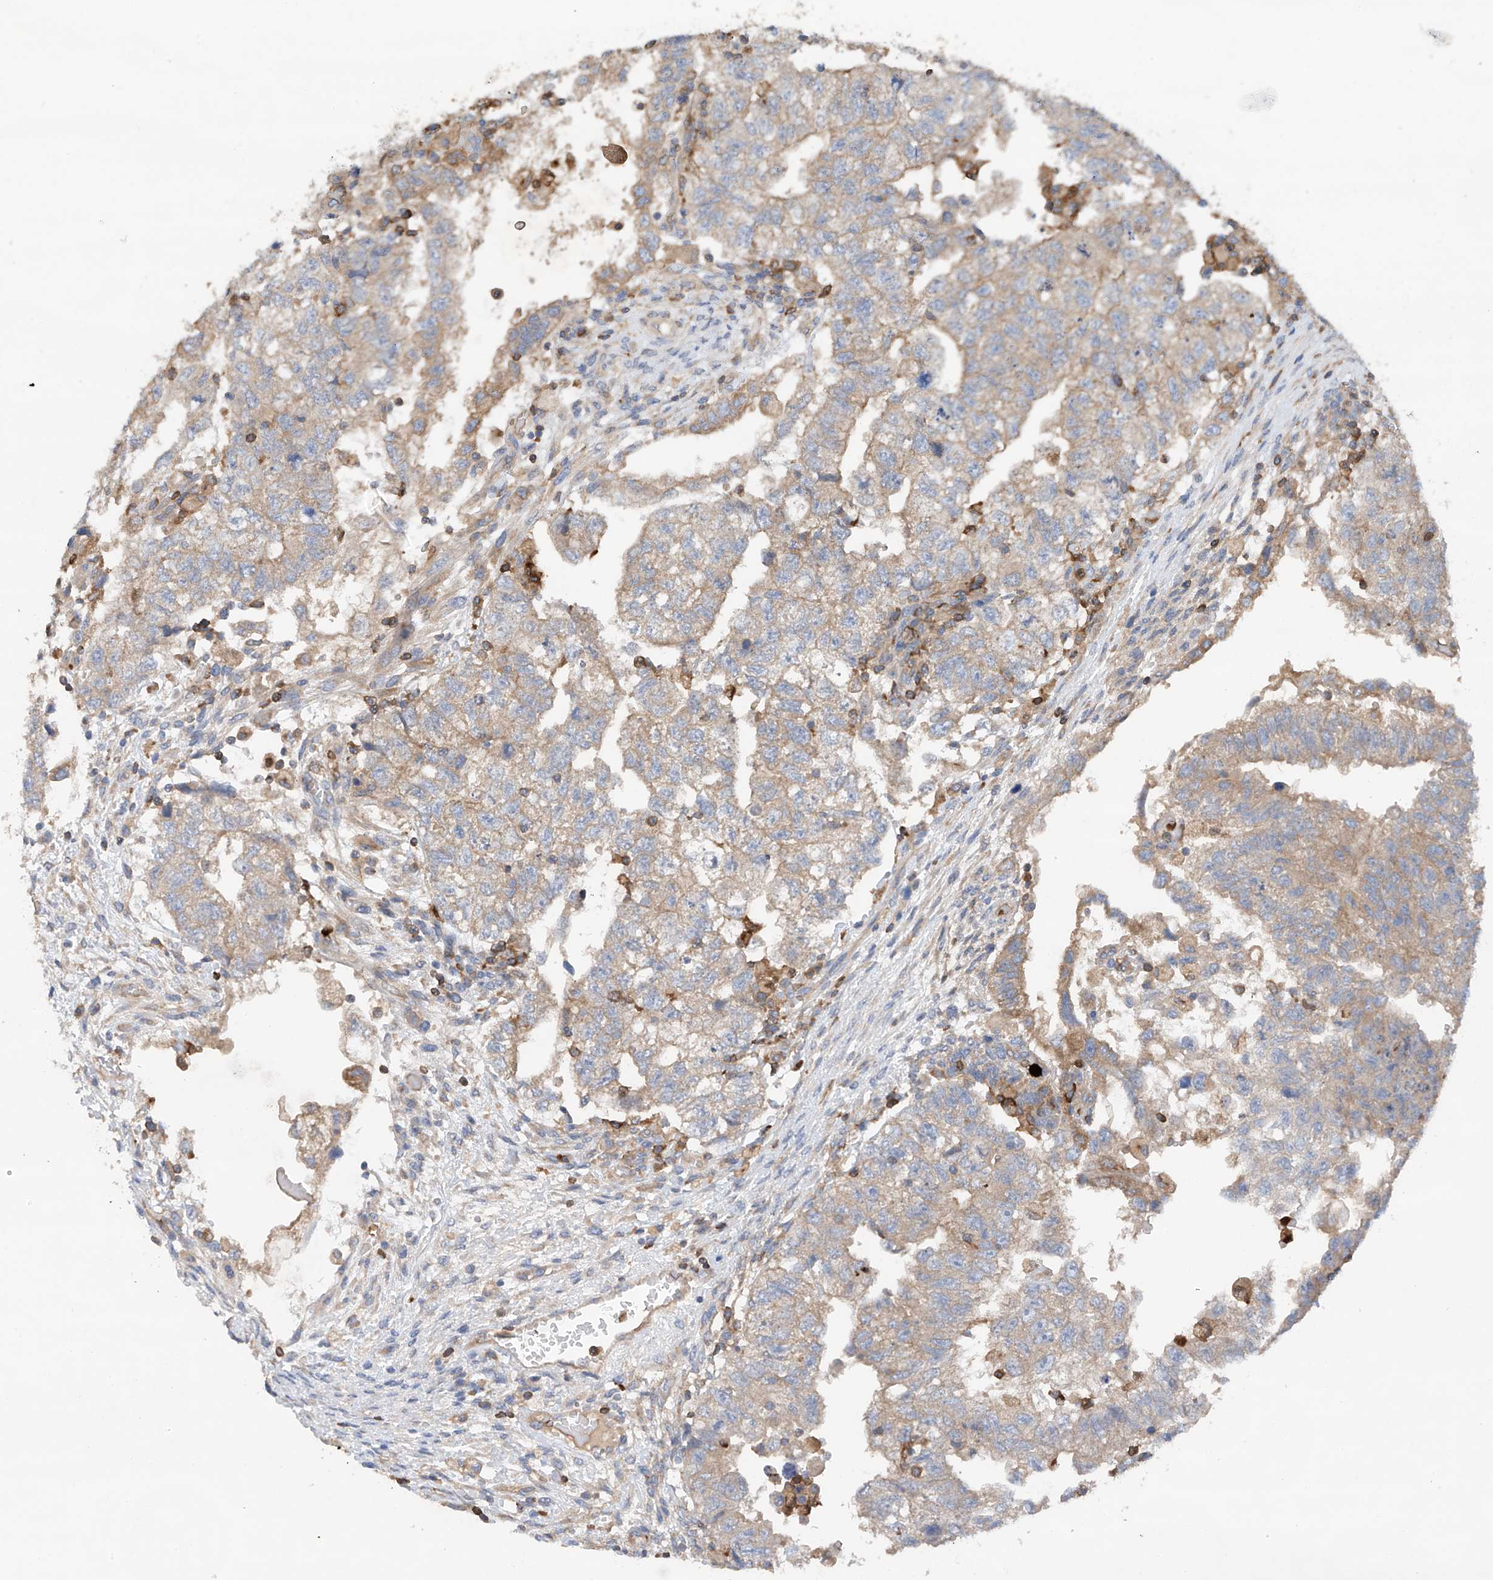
{"staining": {"intensity": "weak", "quantity": ">75%", "location": "cytoplasmic/membranous"}, "tissue": "testis cancer", "cell_type": "Tumor cells", "image_type": "cancer", "snomed": [{"axis": "morphology", "description": "Carcinoma, Embryonal, NOS"}, {"axis": "topography", "description": "Testis"}], "caption": "Protein expression analysis of human testis cancer (embryonal carcinoma) reveals weak cytoplasmic/membranous staining in about >75% of tumor cells. (DAB (3,3'-diaminobenzidine) IHC, brown staining for protein, blue staining for nuclei).", "gene": "PHACTR2", "patient": {"sex": "male", "age": 36}}